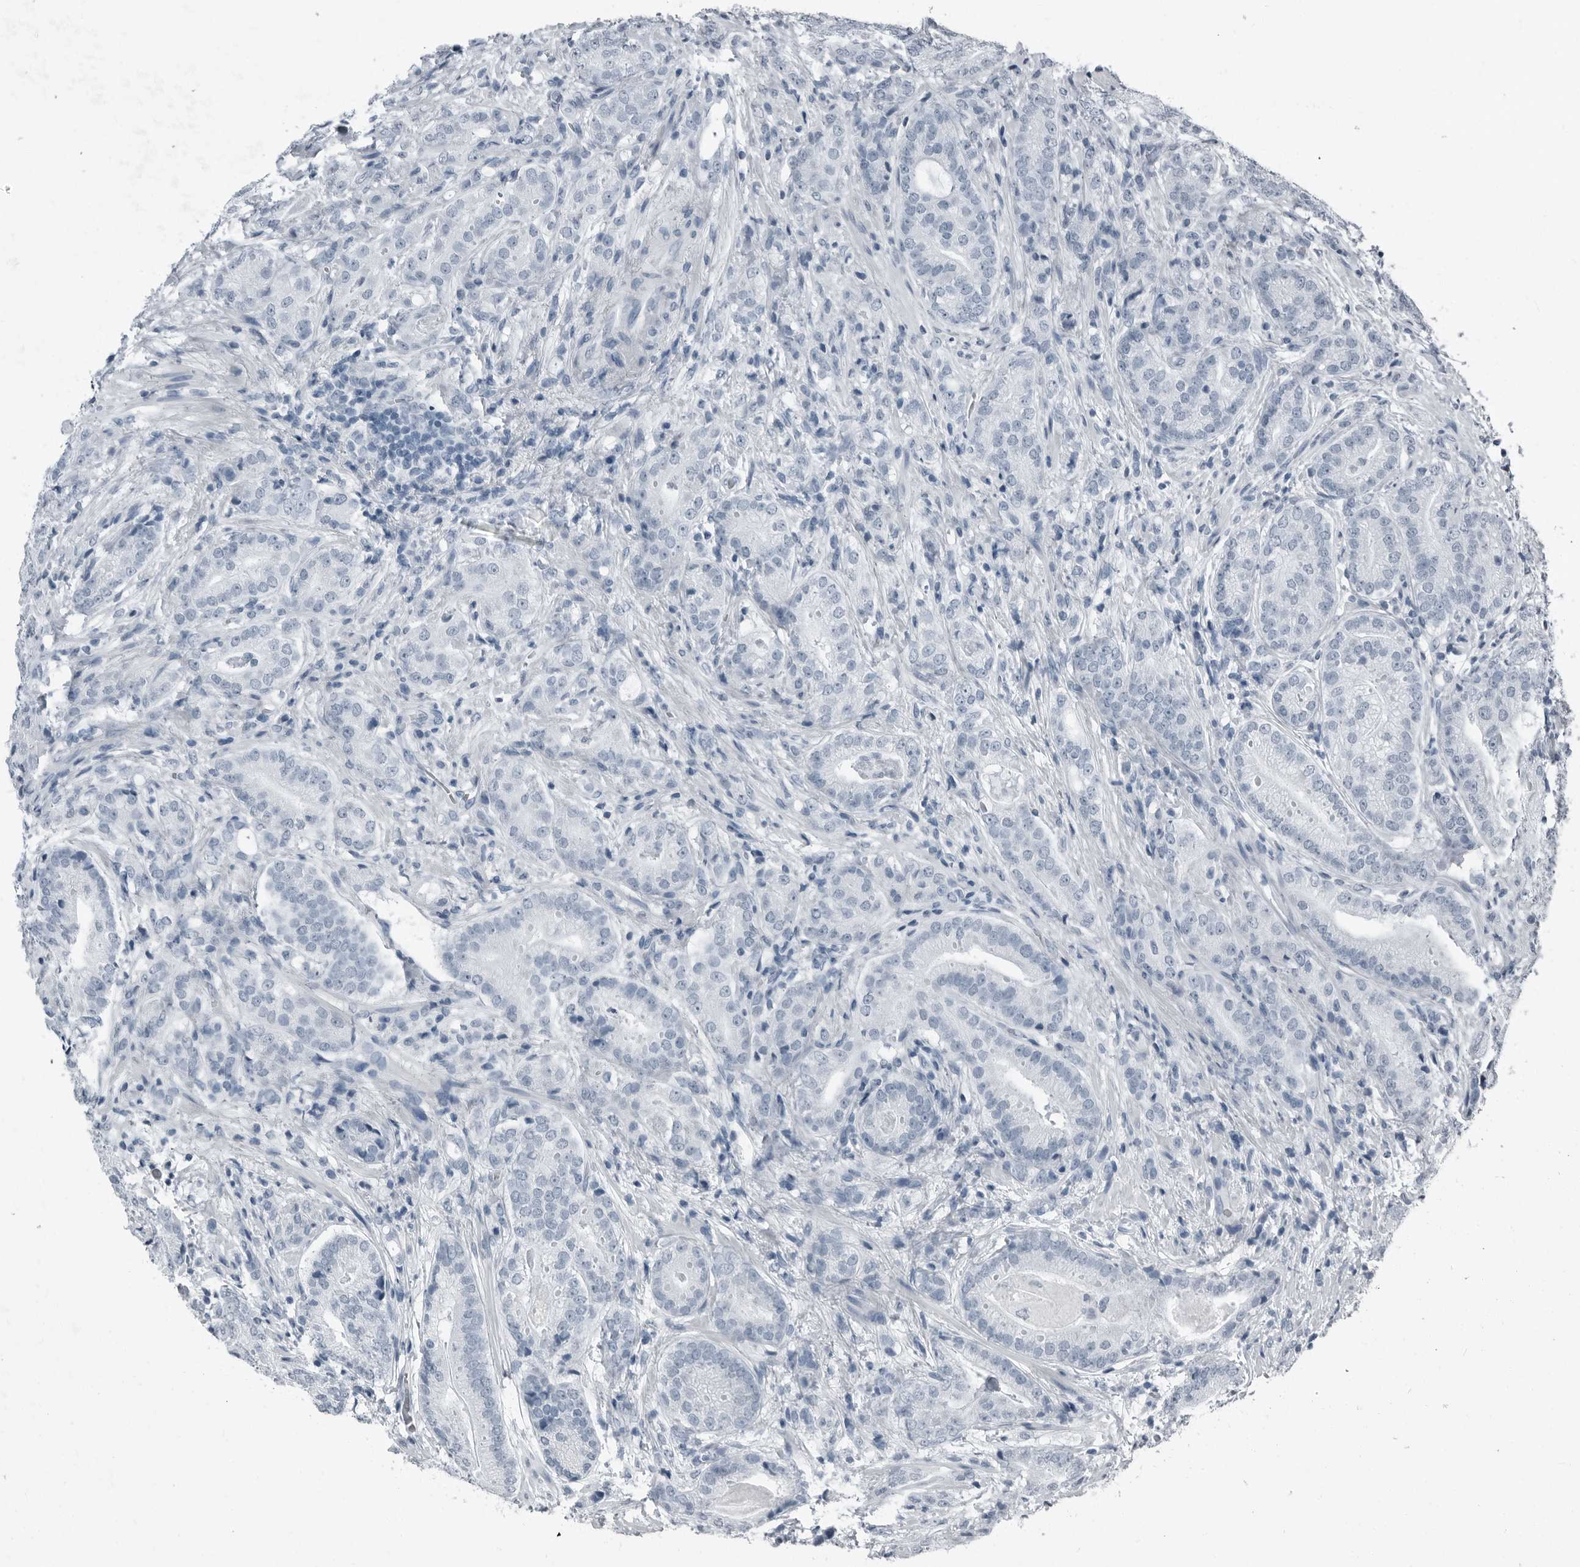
{"staining": {"intensity": "negative", "quantity": "none", "location": "none"}, "tissue": "prostate cancer", "cell_type": "Tumor cells", "image_type": "cancer", "snomed": [{"axis": "morphology", "description": "Adenocarcinoma, High grade"}, {"axis": "topography", "description": "Prostate"}], "caption": "Histopathology image shows no significant protein expression in tumor cells of prostate cancer. The staining was performed using DAB (3,3'-diaminobenzidine) to visualize the protein expression in brown, while the nuclei were stained in blue with hematoxylin (Magnification: 20x).", "gene": "PRSS1", "patient": {"sex": "male", "age": 57}}